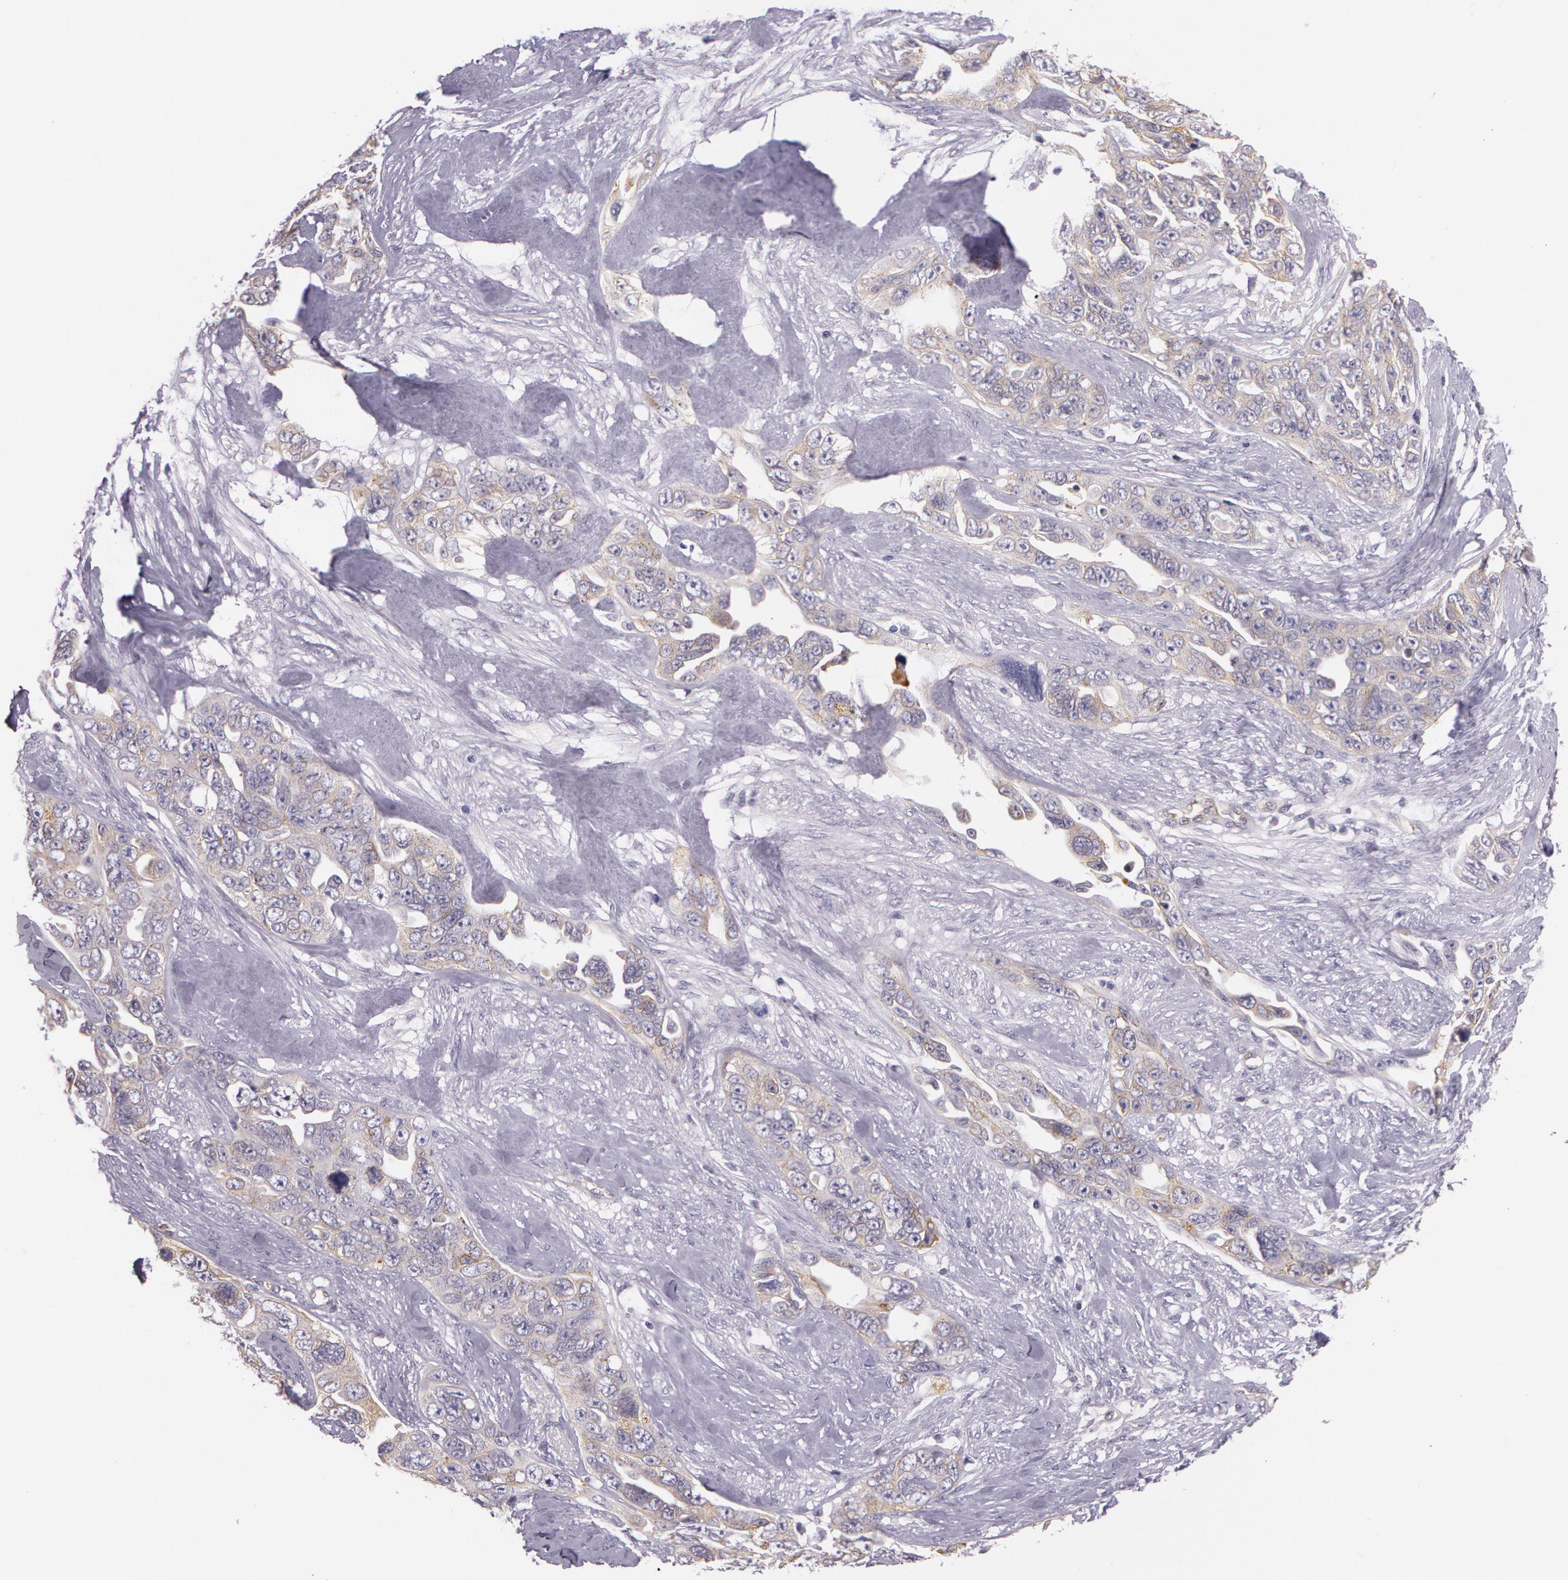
{"staining": {"intensity": "weak", "quantity": ">75%", "location": "cytoplasmic/membranous"}, "tissue": "ovarian cancer", "cell_type": "Tumor cells", "image_type": "cancer", "snomed": [{"axis": "morphology", "description": "Cystadenocarcinoma, serous, NOS"}, {"axis": "topography", "description": "Ovary"}], "caption": "A high-resolution photomicrograph shows IHC staining of ovarian cancer (serous cystadenocarcinoma), which reveals weak cytoplasmic/membranous positivity in about >75% of tumor cells.", "gene": "APP", "patient": {"sex": "female", "age": 63}}